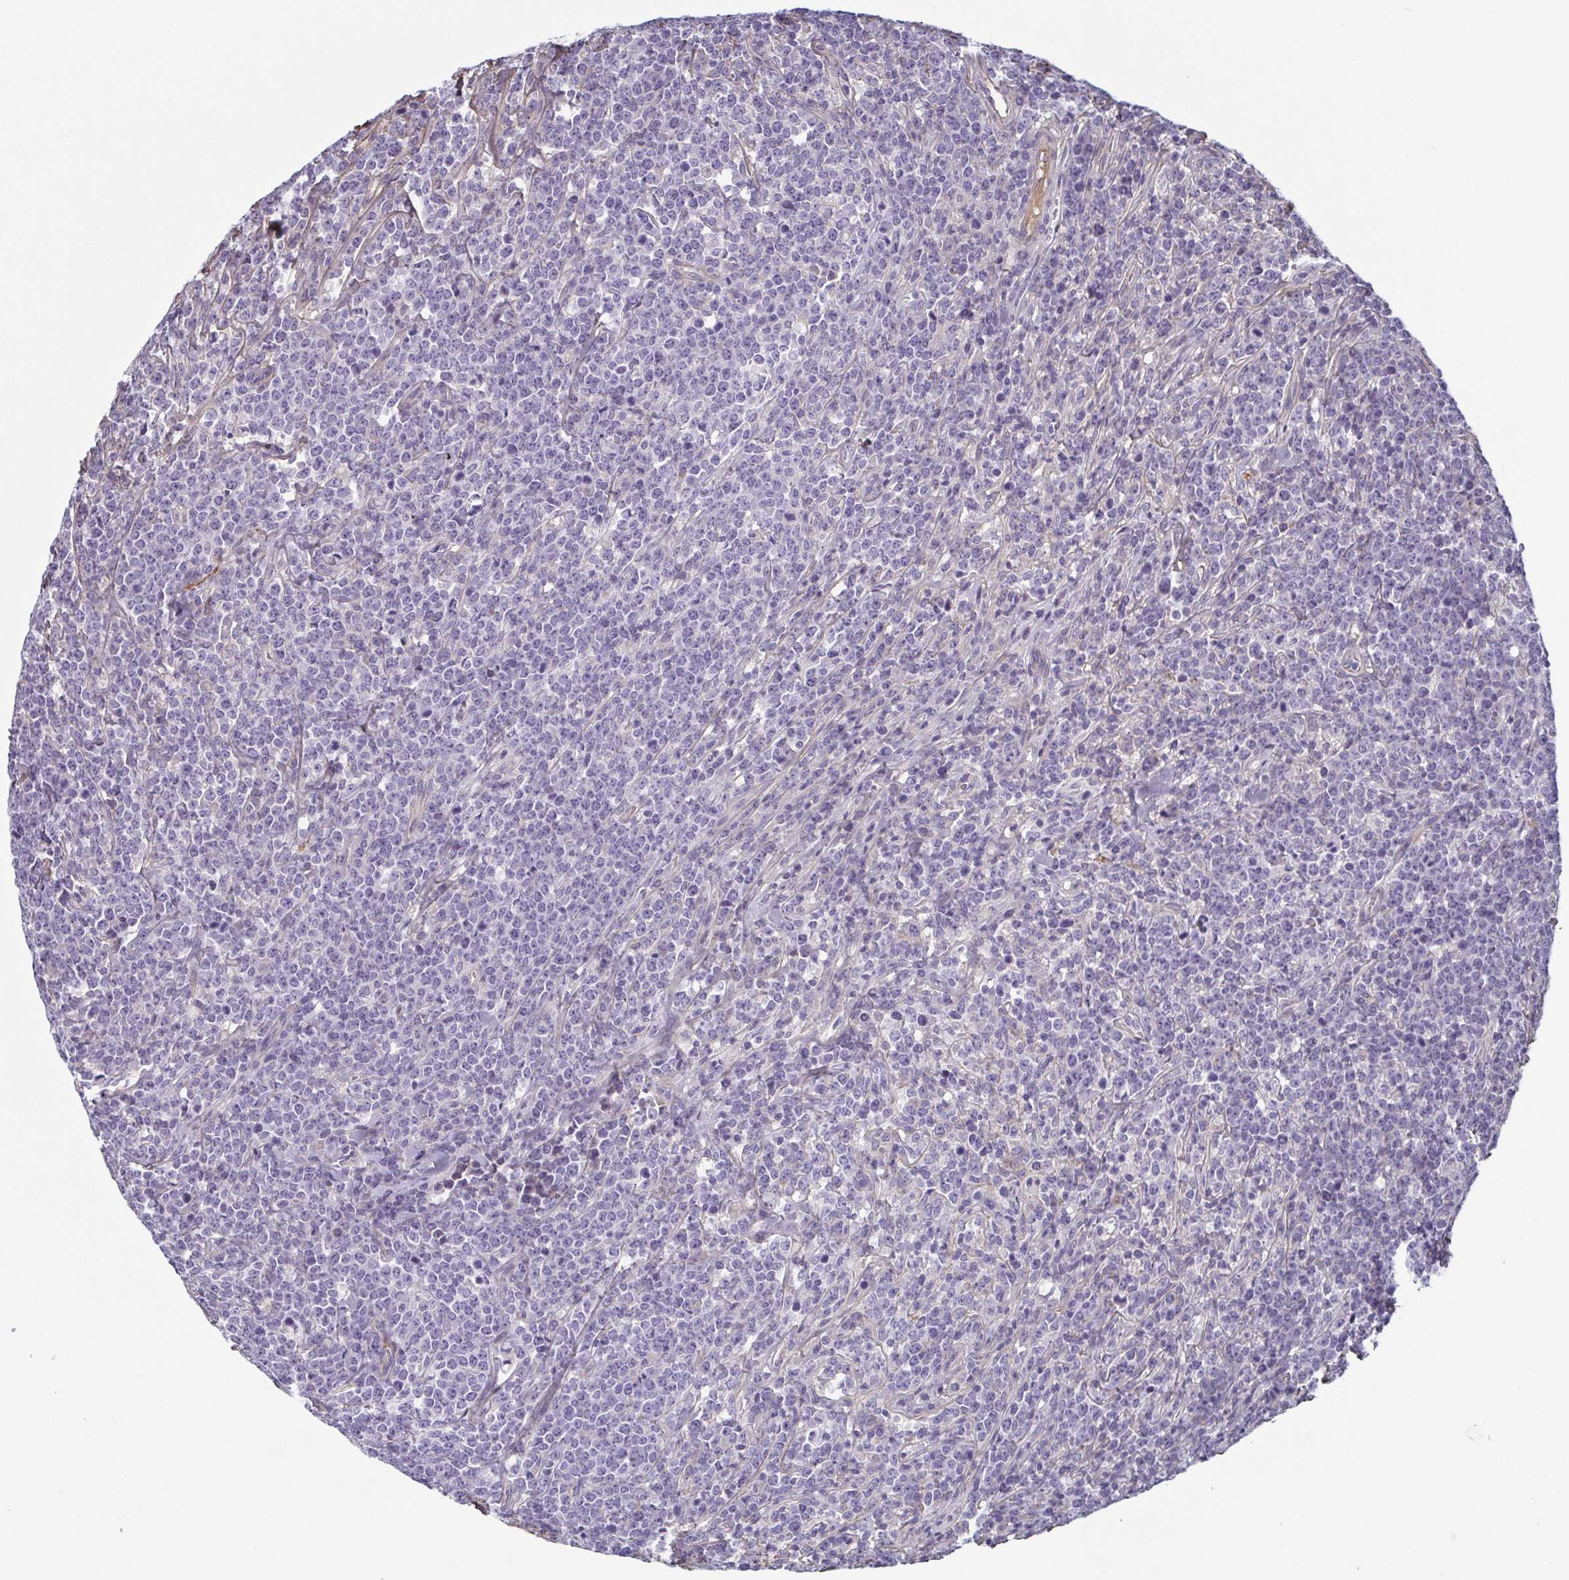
{"staining": {"intensity": "negative", "quantity": "none", "location": "none"}, "tissue": "lymphoma", "cell_type": "Tumor cells", "image_type": "cancer", "snomed": [{"axis": "morphology", "description": "Malignant lymphoma, non-Hodgkin's type, High grade"}, {"axis": "topography", "description": "Small intestine"}], "caption": "High magnification brightfield microscopy of malignant lymphoma, non-Hodgkin's type (high-grade) stained with DAB (brown) and counterstained with hematoxylin (blue): tumor cells show no significant expression.", "gene": "ECM1", "patient": {"sex": "female", "age": 56}}